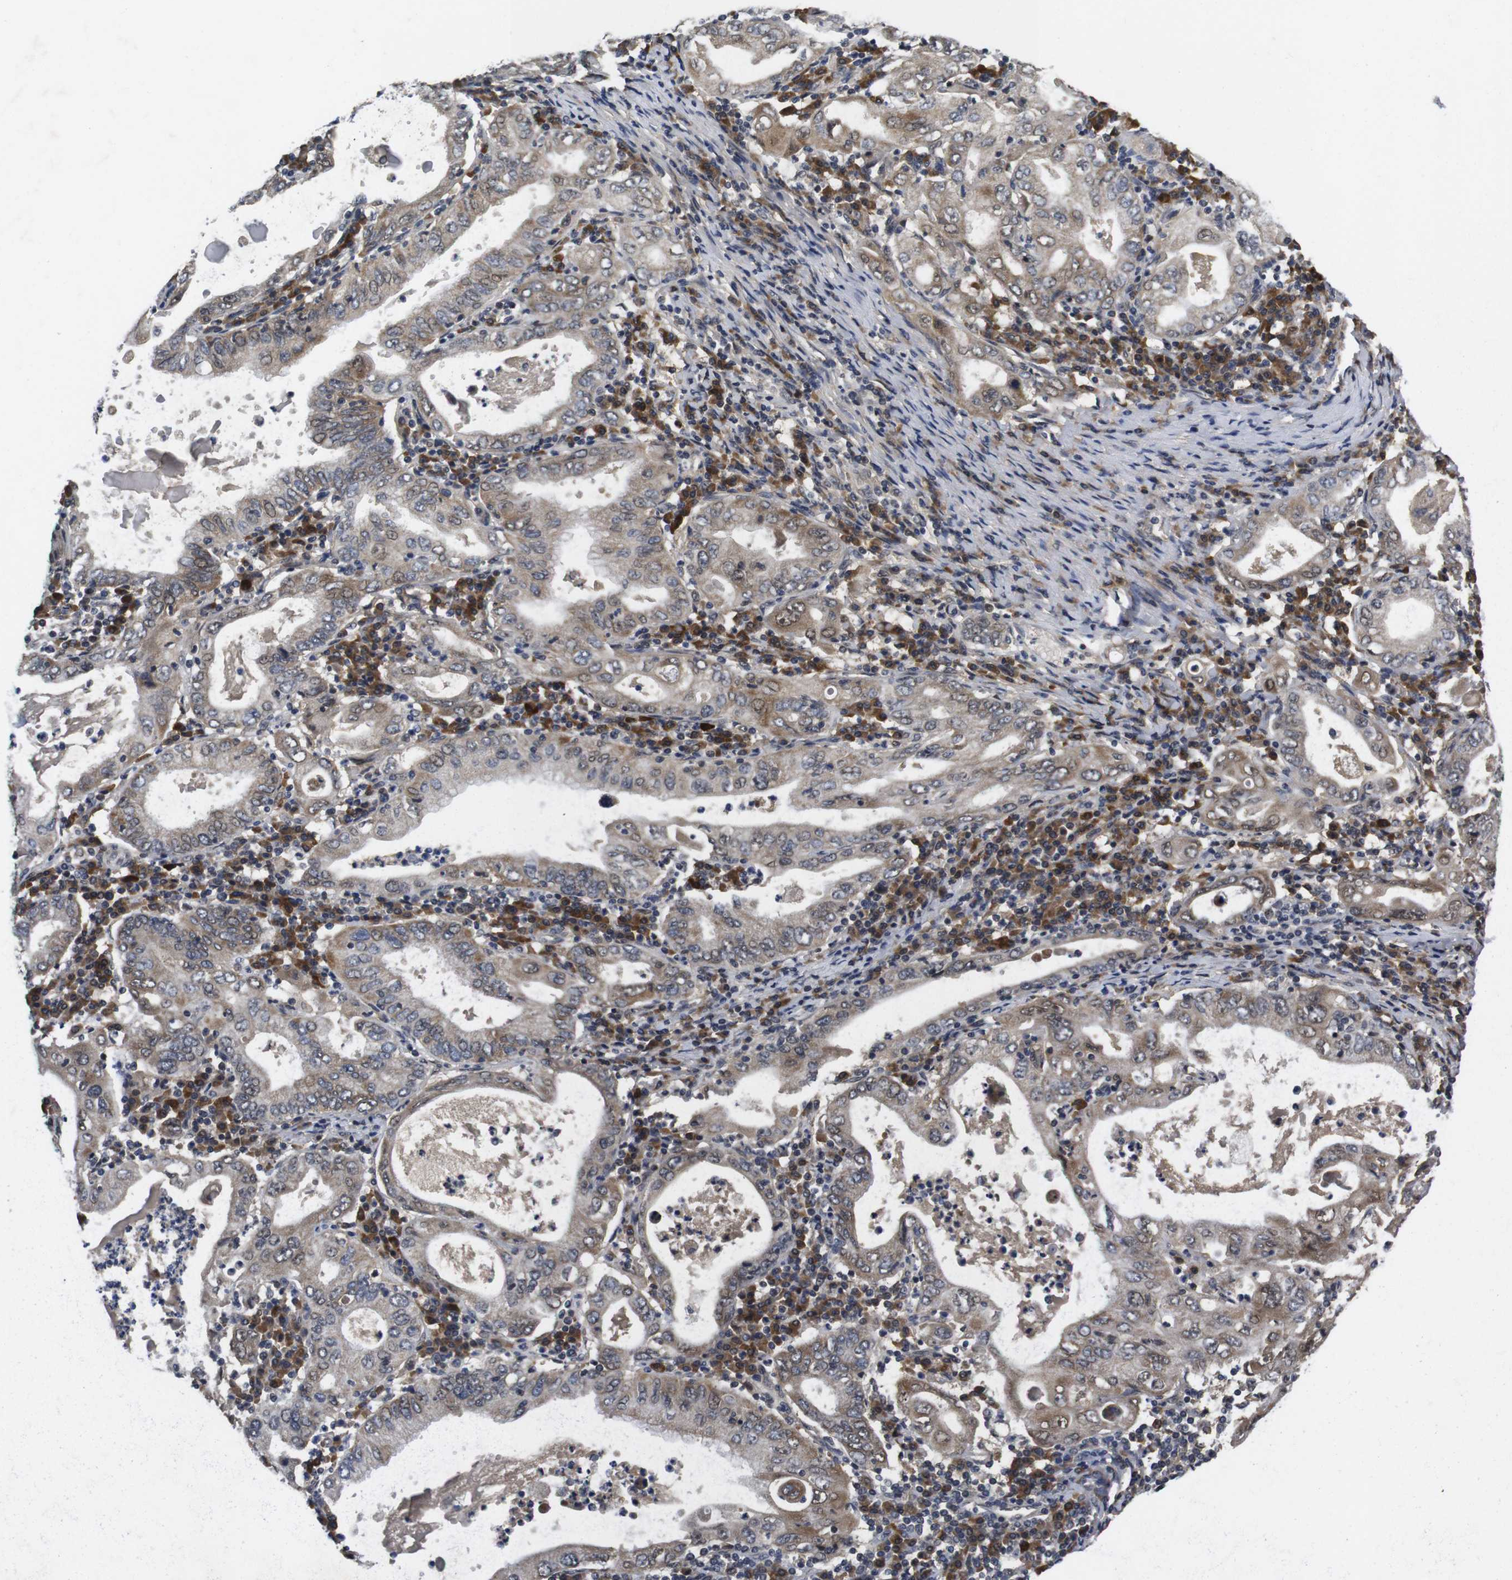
{"staining": {"intensity": "weak", "quantity": ">75%", "location": "cytoplasmic/membranous,nuclear"}, "tissue": "stomach cancer", "cell_type": "Tumor cells", "image_type": "cancer", "snomed": [{"axis": "morphology", "description": "Normal tissue, NOS"}, {"axis": "morphology", "description": "Adenocarcinoma, NOS"}, {"axis": "topography", "description": "Esophagus"}, {"axis": "topography", "description": "Stomach, upper"}, {"axis": "topography", "description": "Peripheral nerve tissue"}], "caption": "Brown immunohistochemical staining in human stomach cancer (adenocarcinoma) displays weak cytoplasmic/membranous and nuclear staining in approximately >75% of tumor cells. Using DAB (3,3'-diaminobenzidine) (brown) and hematoxylin (blue) stains, captured at high magnification using brightfield microscopy.", "gene": "ZBTB46", "patient": {"sex": "male", "age": 62}}